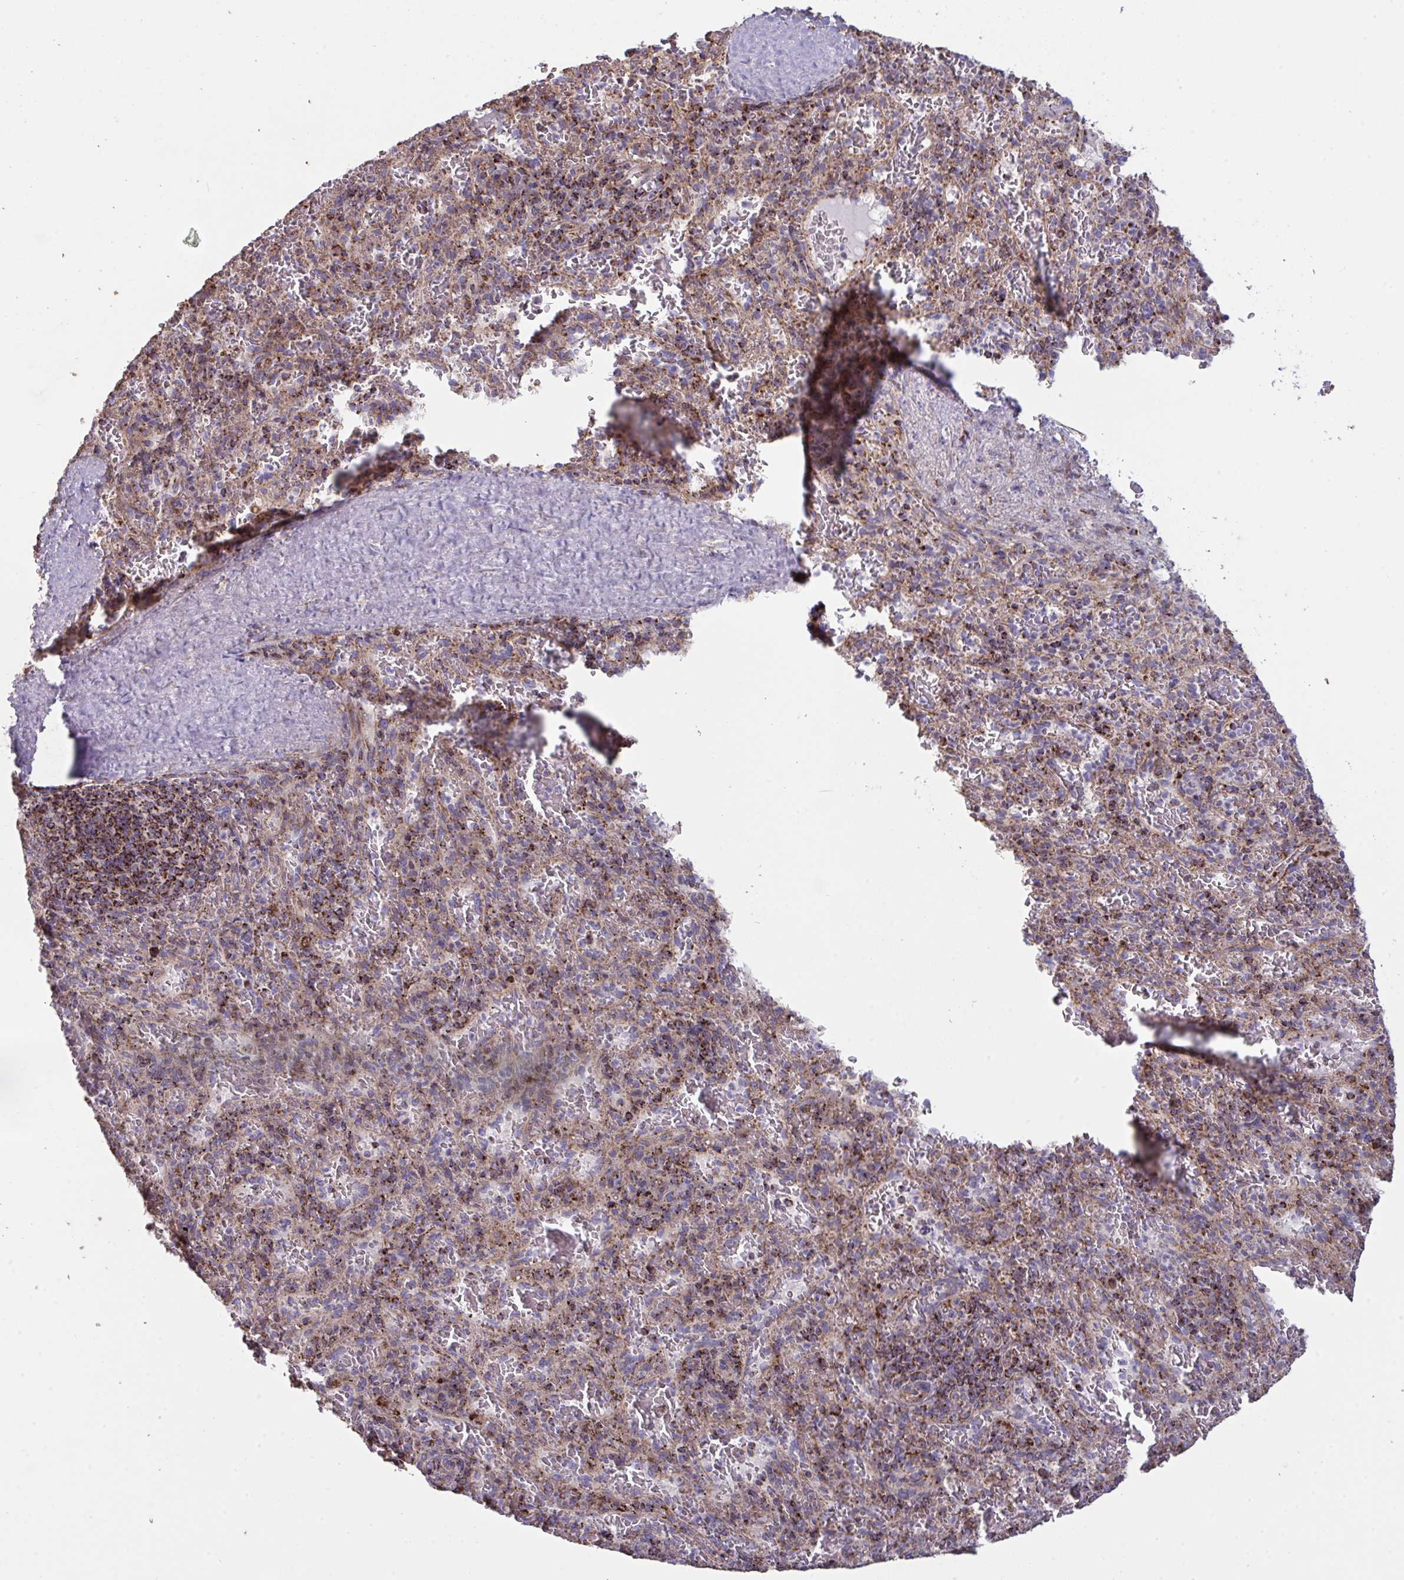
{"staining": {"intensity": "strong", "quantity": "<25%", "location": "cytoplasmic/membranous"}, "tissue": "spleen", "cell_type": "Cells in red pulp", "image_type": "normal", "snomed": [{"axis": "morphology", "description": "Normal tissue, NOS"}, {"axis": "topography", "description": "Spleen"}], "caption": "Strong cytoplasmic/membranous protein staining is identified in approximately <25% of cells in red pulp in spleen. The staining was performed using DAB (3,3'-diaminobenzidine) to visualize the protein expression in brown, while the nuclei were stained in blue with hematoxylin (Magnification: 20x).", "gene": "MICOS10", "patient": {"sex": "male", "age": 57}}